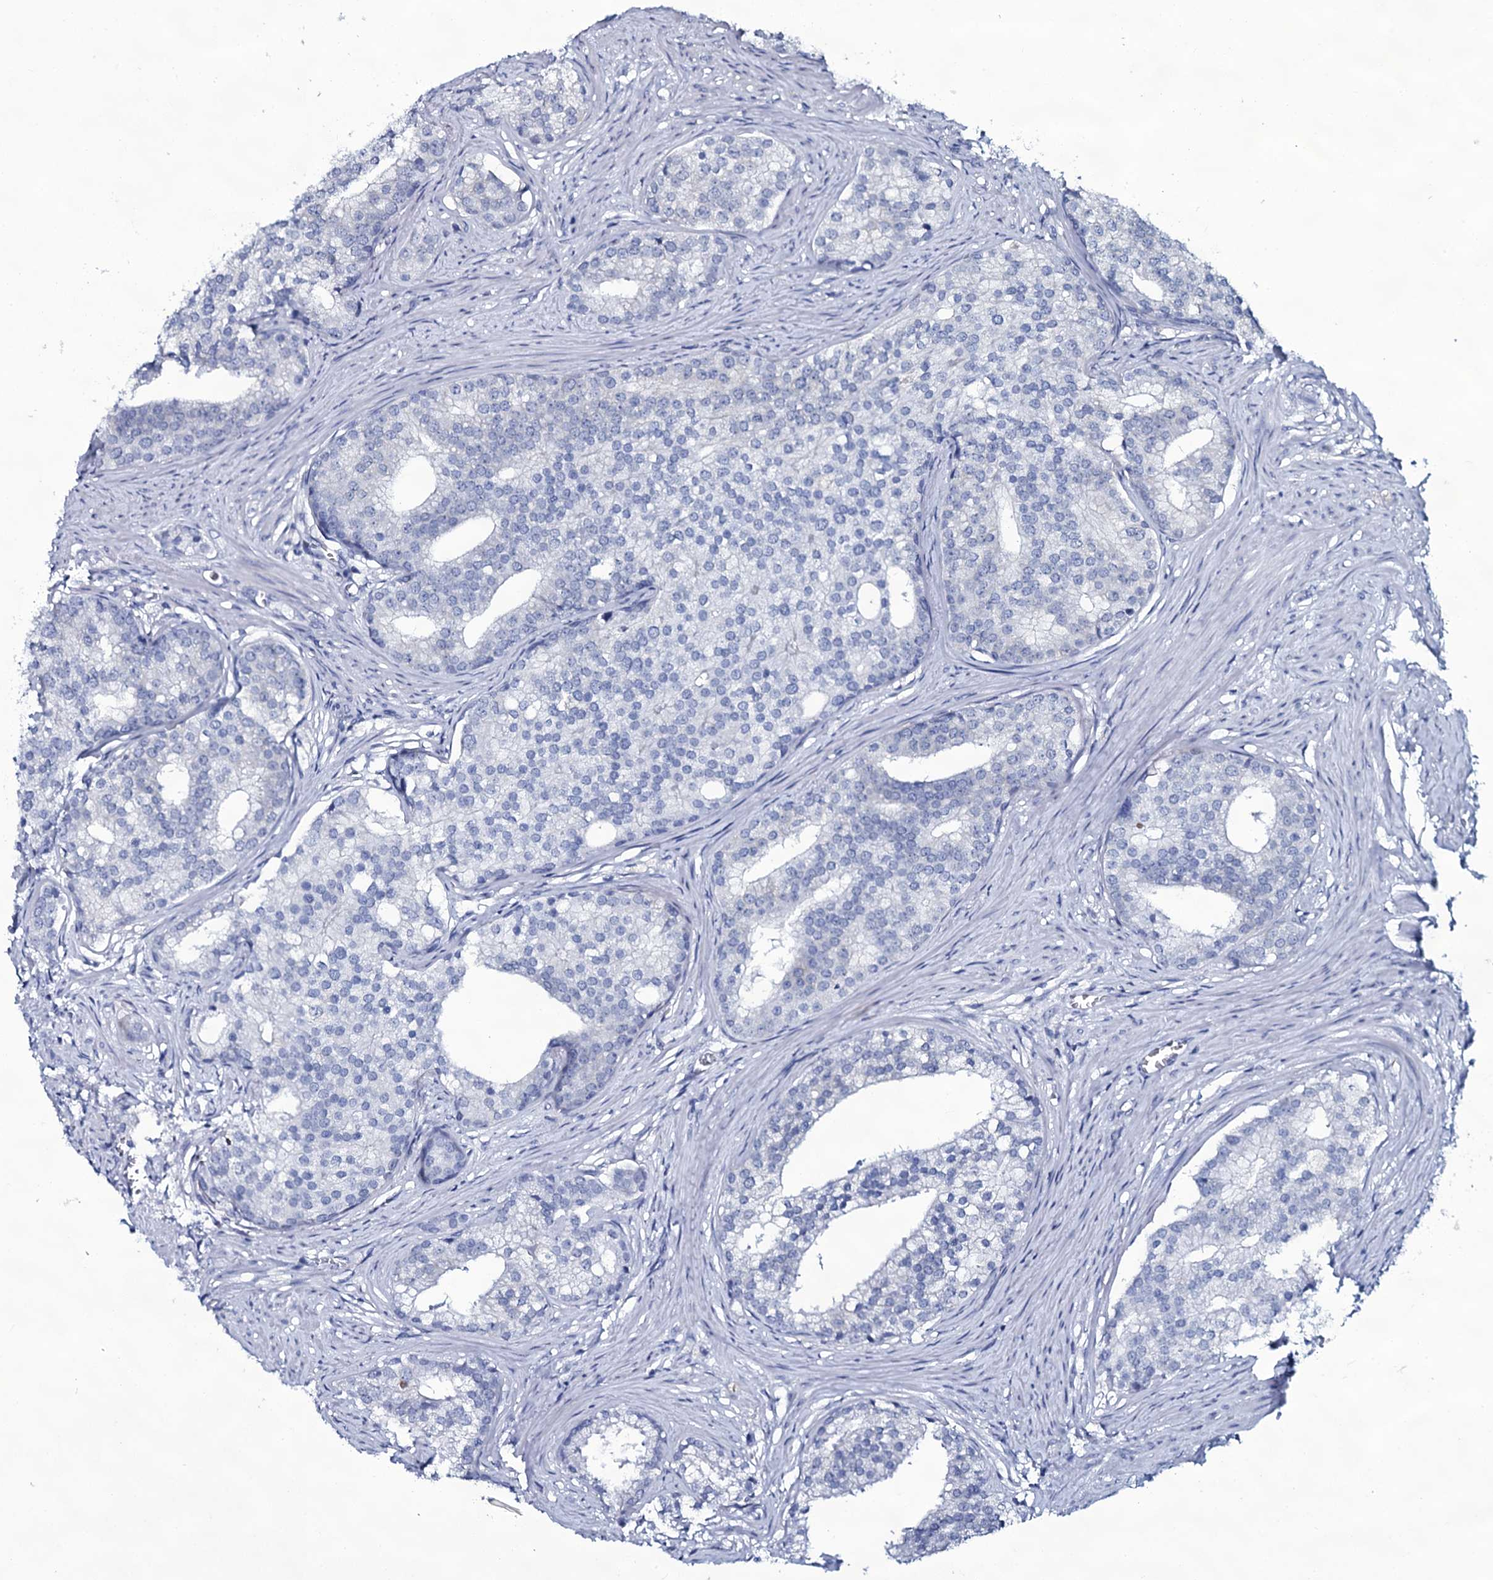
{"staining": {"intensity": "negative", "quantity": "none", "location": "none"}, "tissue": "prostate cancer", "cell_type": "Tumor cells", "image_type": "cancer", "snomed": [{"axis": "morphology", "description": "Adenocarcinoma, Low grade"}, {"axis": "topography", "description": "Prostate"}], "caption": "Prostate cancer (adenocarcinoma (low-grade)) stained for a protein using IHC displays no positivity tumor cells.", "gene": "SLC4A7", "patient": {"sex": "male", "age": 71}}